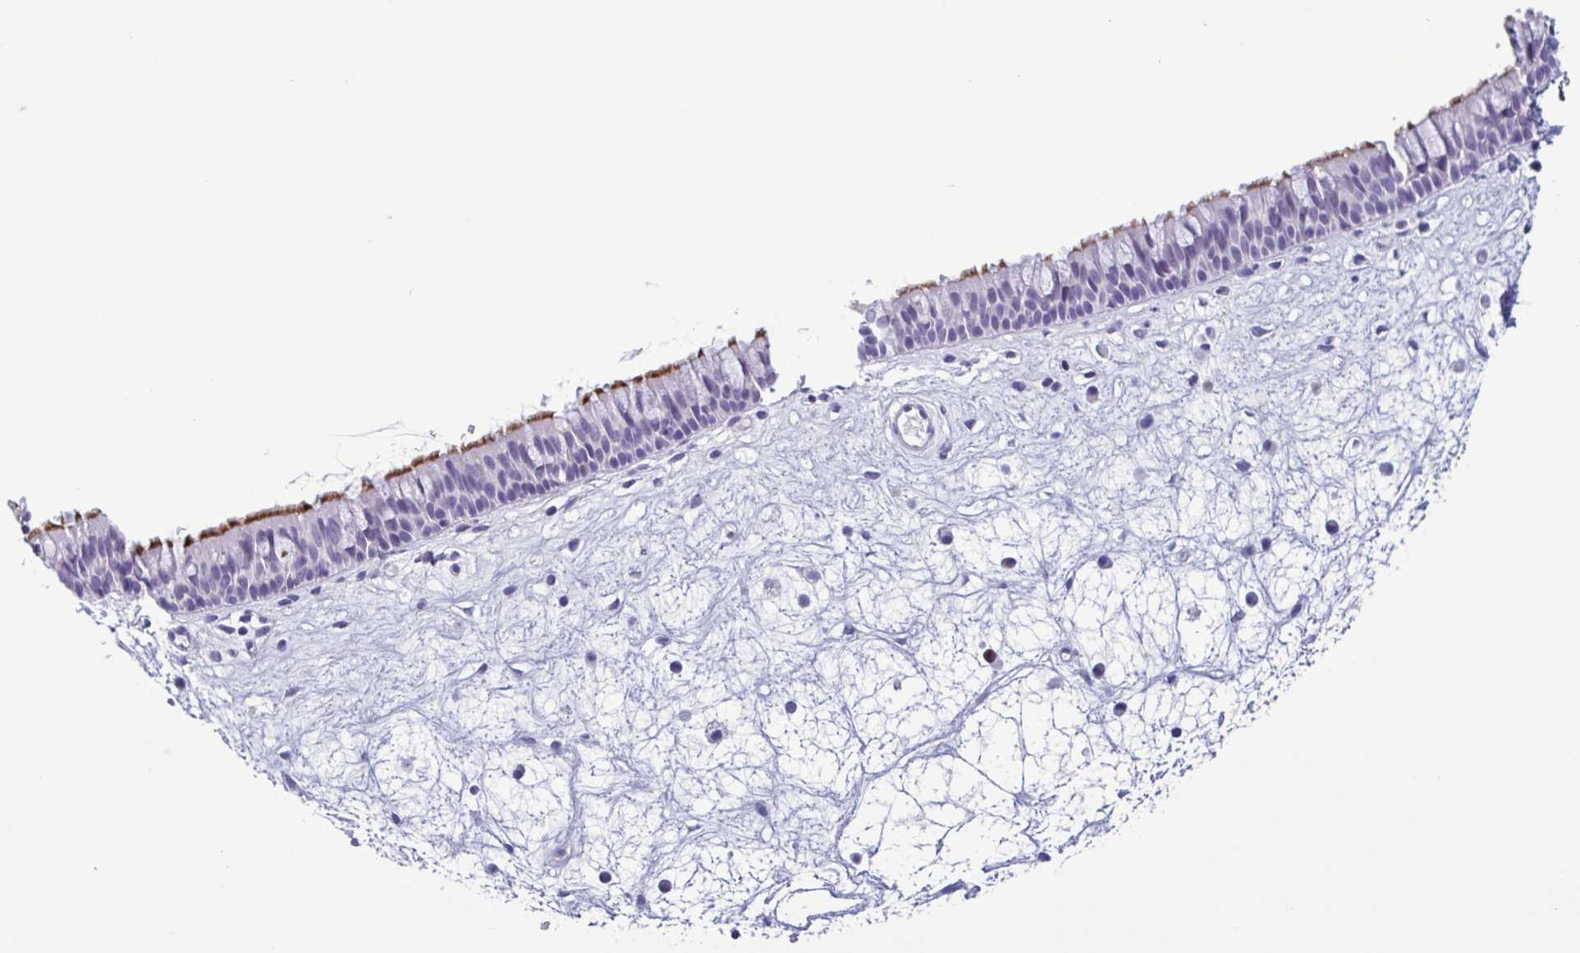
{"staining": {"intensity": "moderate", "quantity": ">75%", "location": "cytoplasmic/membranous"}, "tissue": "nasopharynx", "cell_type": "Respiratory epithelial cells", "image_type": "normal", "snomed": [{"axis": "morphology", "description": "Normal tissue, NOS"}, {"axis": "topography", "description": "Nasopharynx"}], "caption": "Immunohistochemistry of normal human nasopharynx shows medium levels of moderate cytoplasmic/membranous staining in about >75% of respiratory epithelial cells. (DAB (3,3'-diaminobenzidine) = brown stain, brightfield microscopy at high magnification).", "gene": "INAFM1", "patient": {"sex": "male", "age": 69}}